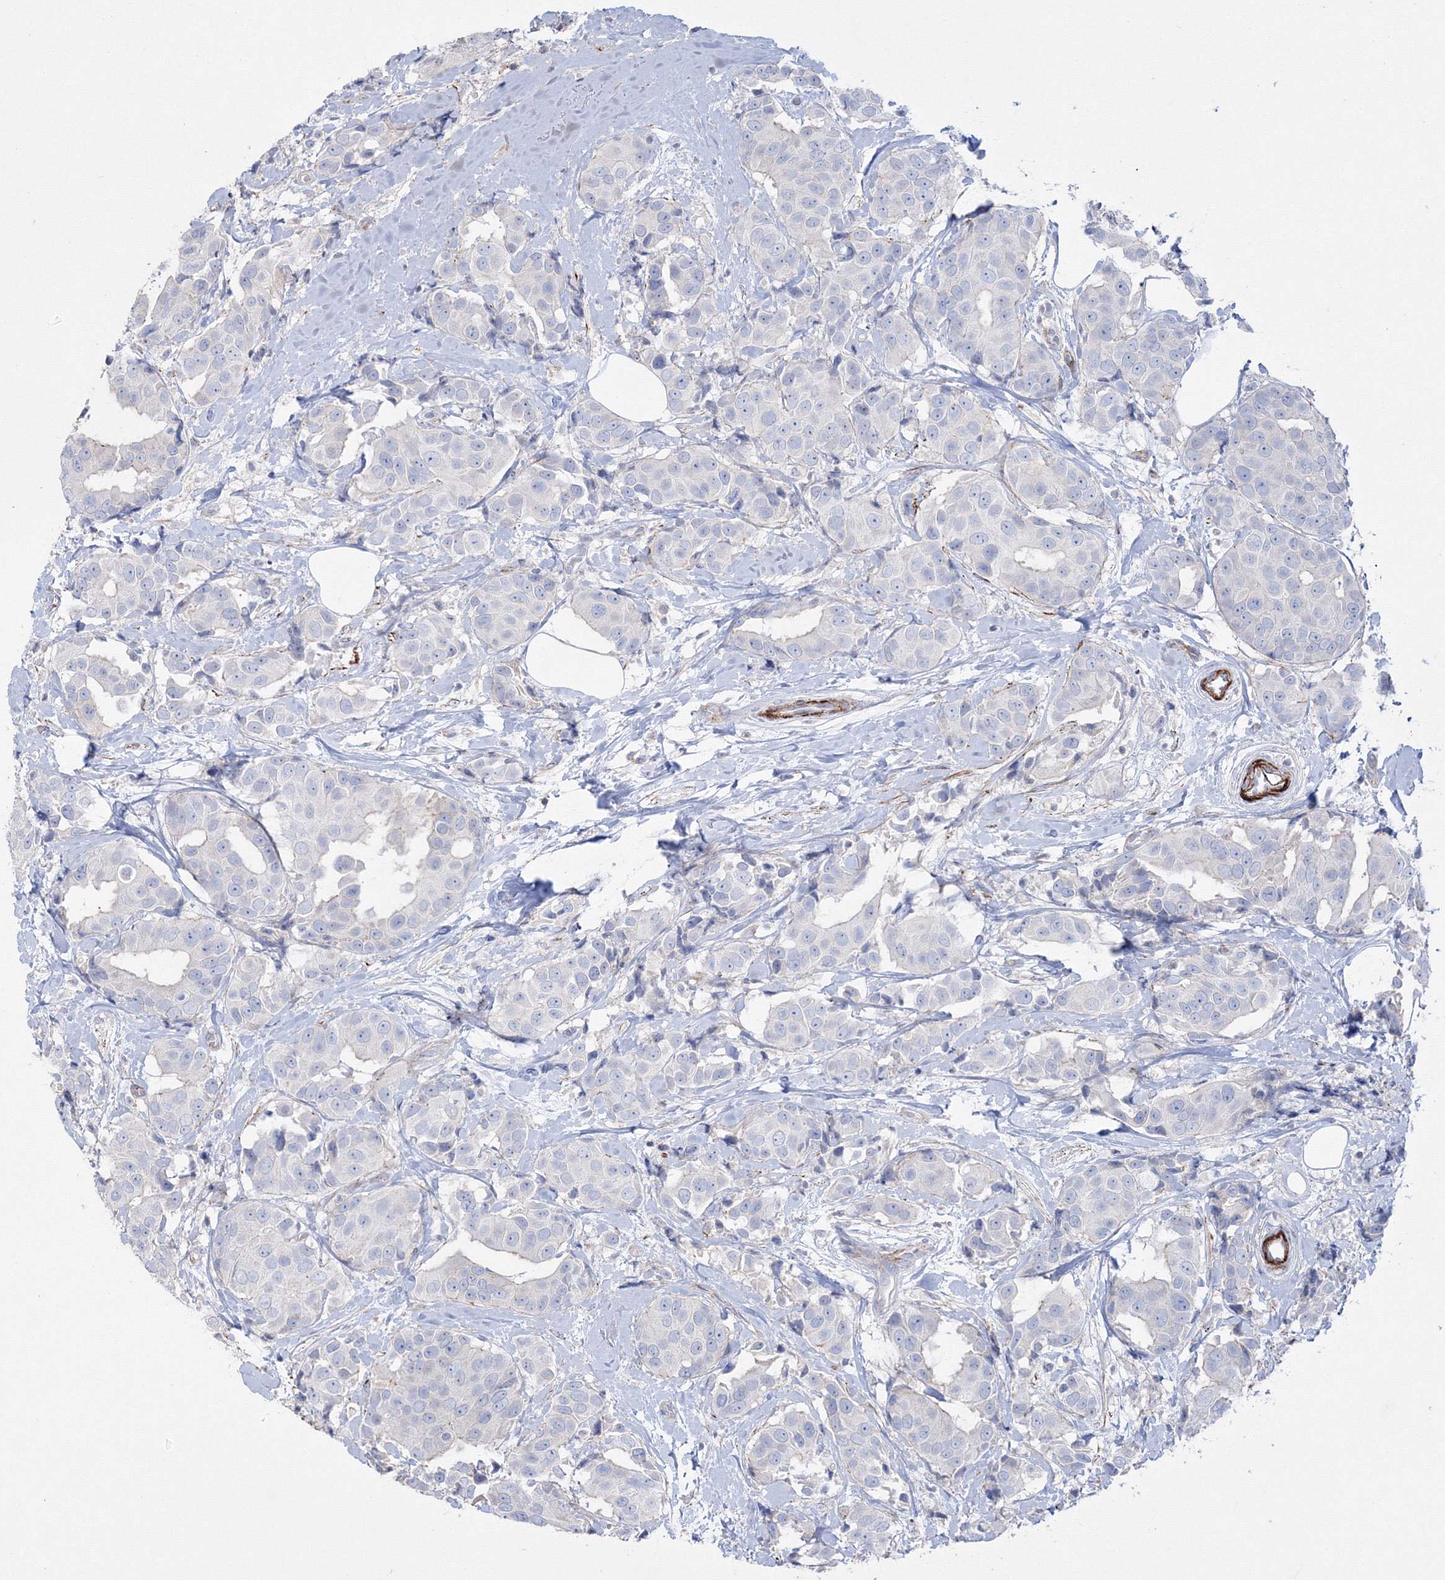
{"staining": {"intensity": "negative", "quantity": "none", "location": "none"}, "tissue": "breast cancer", "cell_type": "Tumor cells", "image_type": "cancer", "snomed": [{"axis": "morphology", "description": "Normal tissue, NOS"}, {"axis": "morphology", "description": "Duct carcinoma"}, {"axis": "topography", "description": "Breast"}], "caption": "Immunohistochemistry micrograph of neoplastic tissue: breast cancer (invasive ductal carcinoma) stained with DAB (3,3'-diaminobenzidine) displays no significant protein expression in tumor cells.", "gene": "GPR82", "patient": {"sex": "female", "age": 39}}